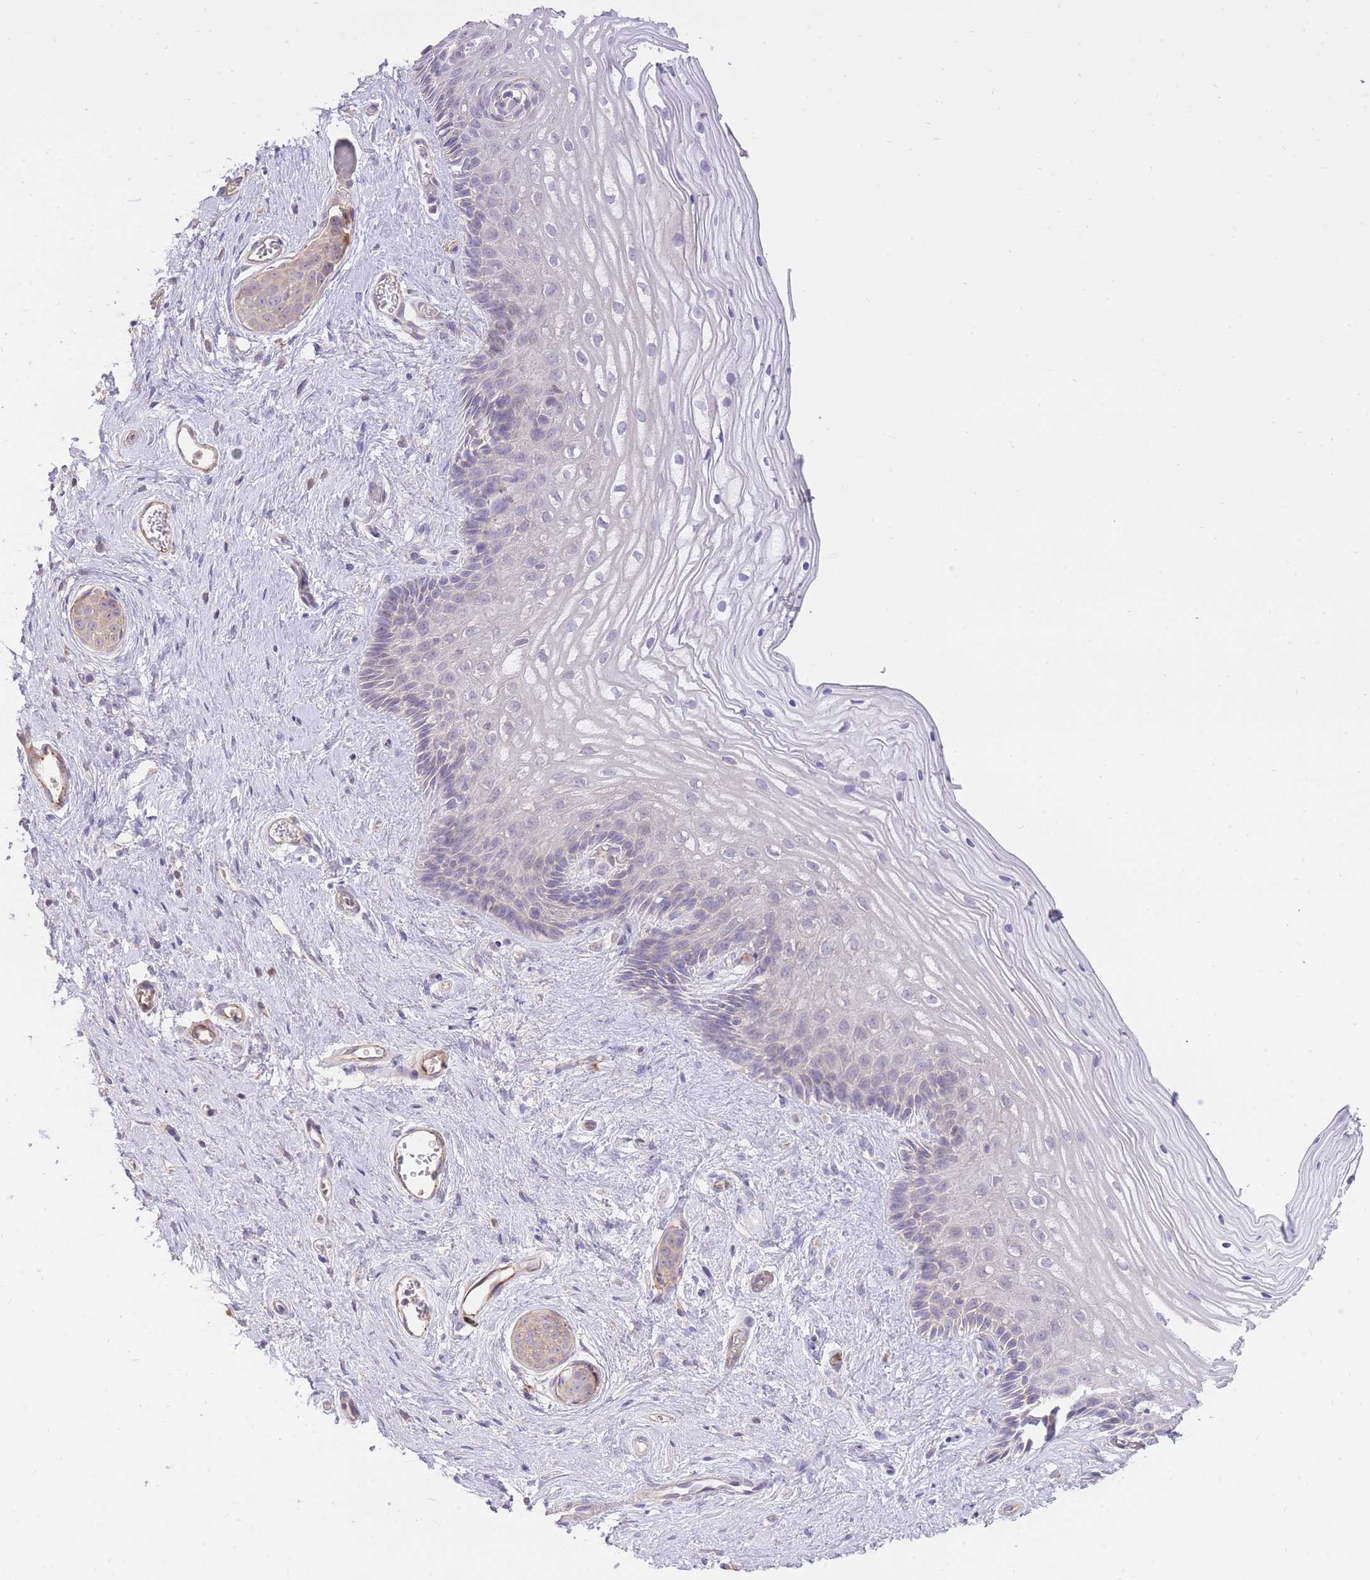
{"staining": {"intensity": "negative", "quantity": "none", "location": "none"}, "tissue": "vagina", "cell_type": "Squamous epithelial cells", "image_type": "normal", "snomed": [{"axis": "morphology", "description": "Normal tissue, NOS"}, {"axis": "topography", "description": "Vagina"}], "caption": "This is an immunohistochemistry histopathology image of normal human vagina. There is no positivity in squamous epithelial cells.", "gene": "PREP", "patient": {"sex": "female", "age": 47}}